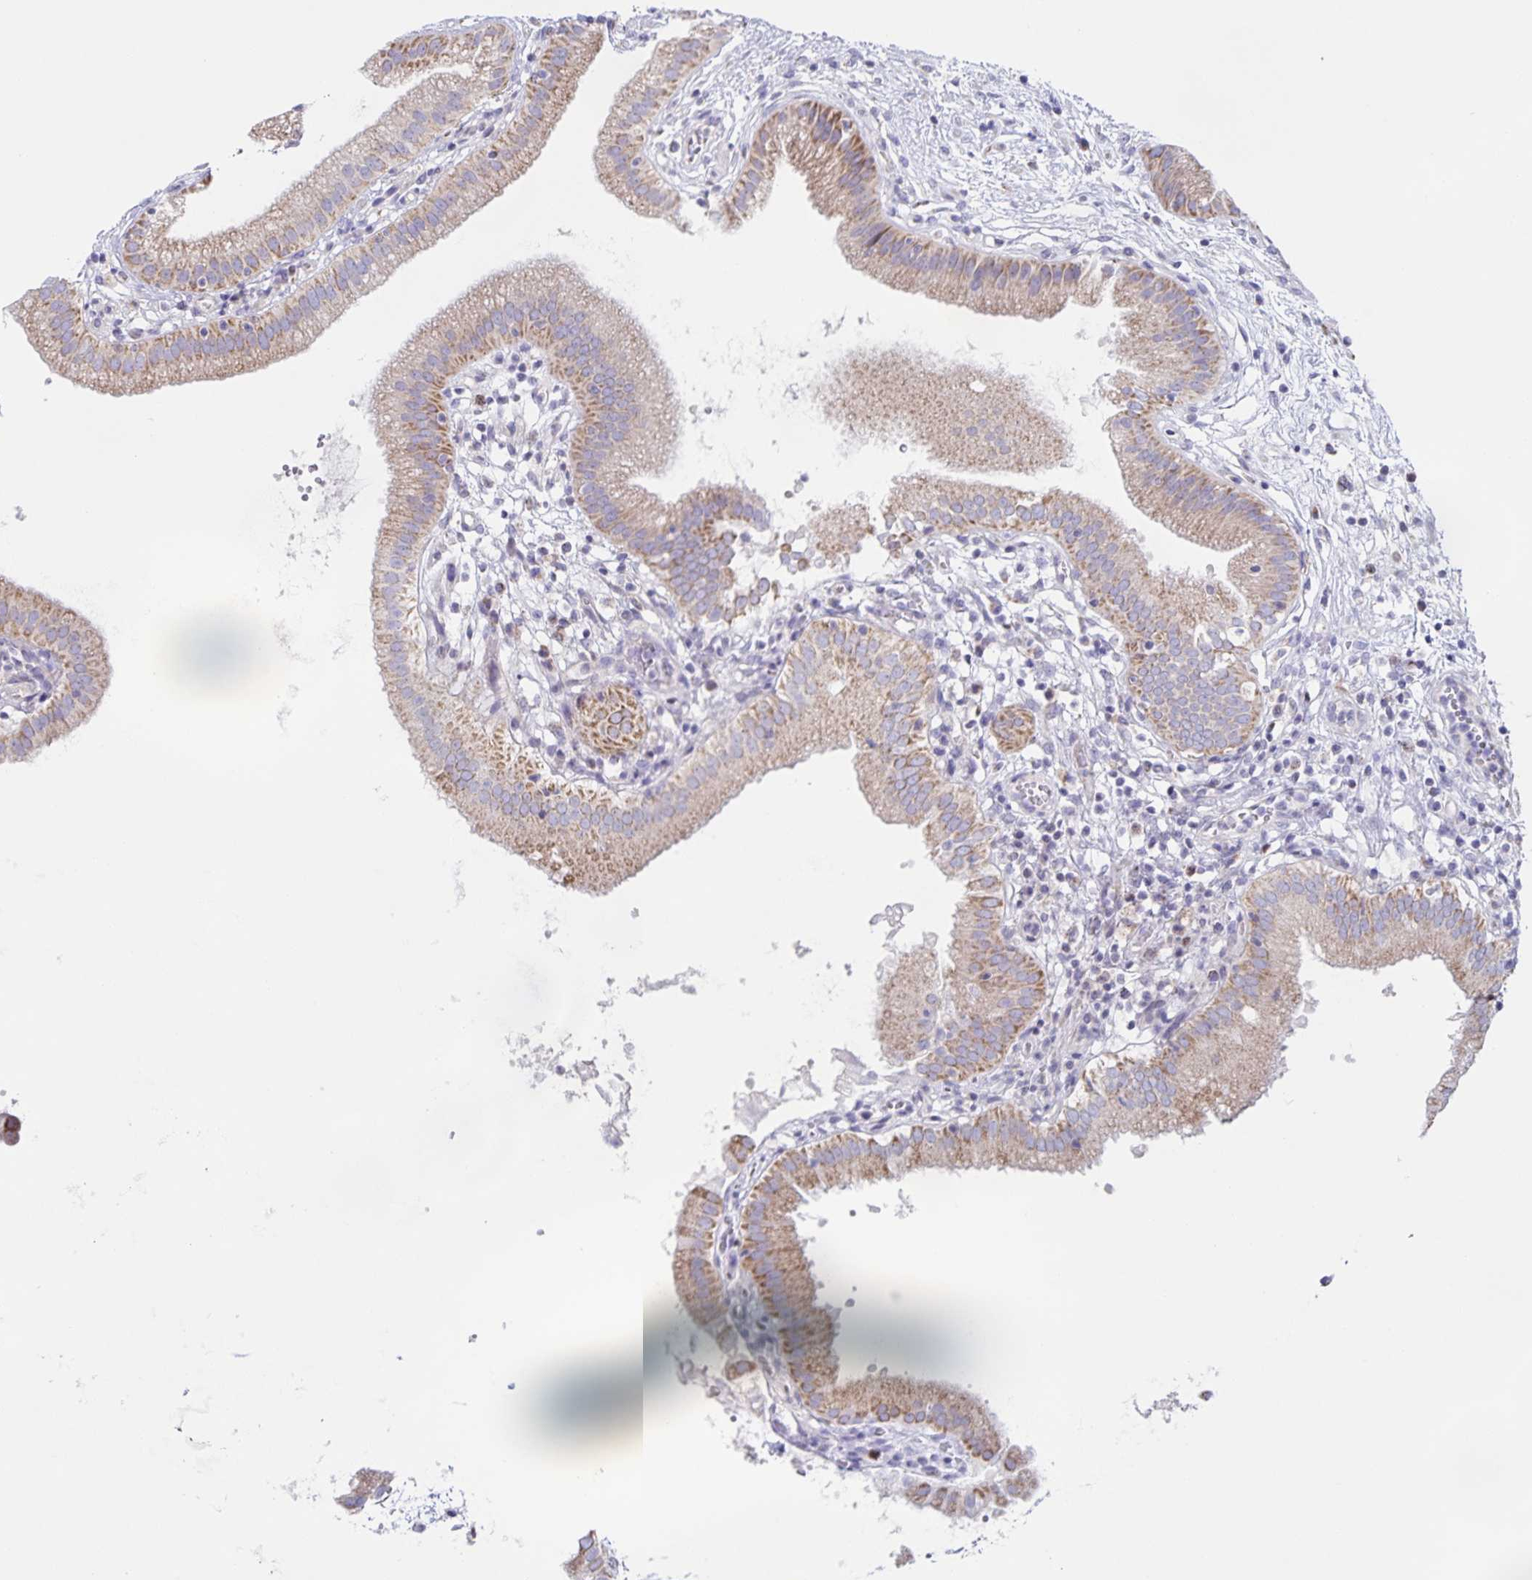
{"staining": {"intensity": "weak", "quantity": ">75%", "location": "cytoplasmic/membranous"}, "tissue": "gallbladder", "cell_type": "Glandular cells", "image_type": "normal", "snomed": [{"axis": "morphology", "description": "Normal tissue, NOS"}, {"axis": "topography", "description": "Gallbladder"}], "caption": "Normal gallbladder exhibits weak cytoplasmic/membranous positivity in approximately >75% of glandular cells.", "gene": "CENPH", "patient": {"sex": "female", "age": 65}}